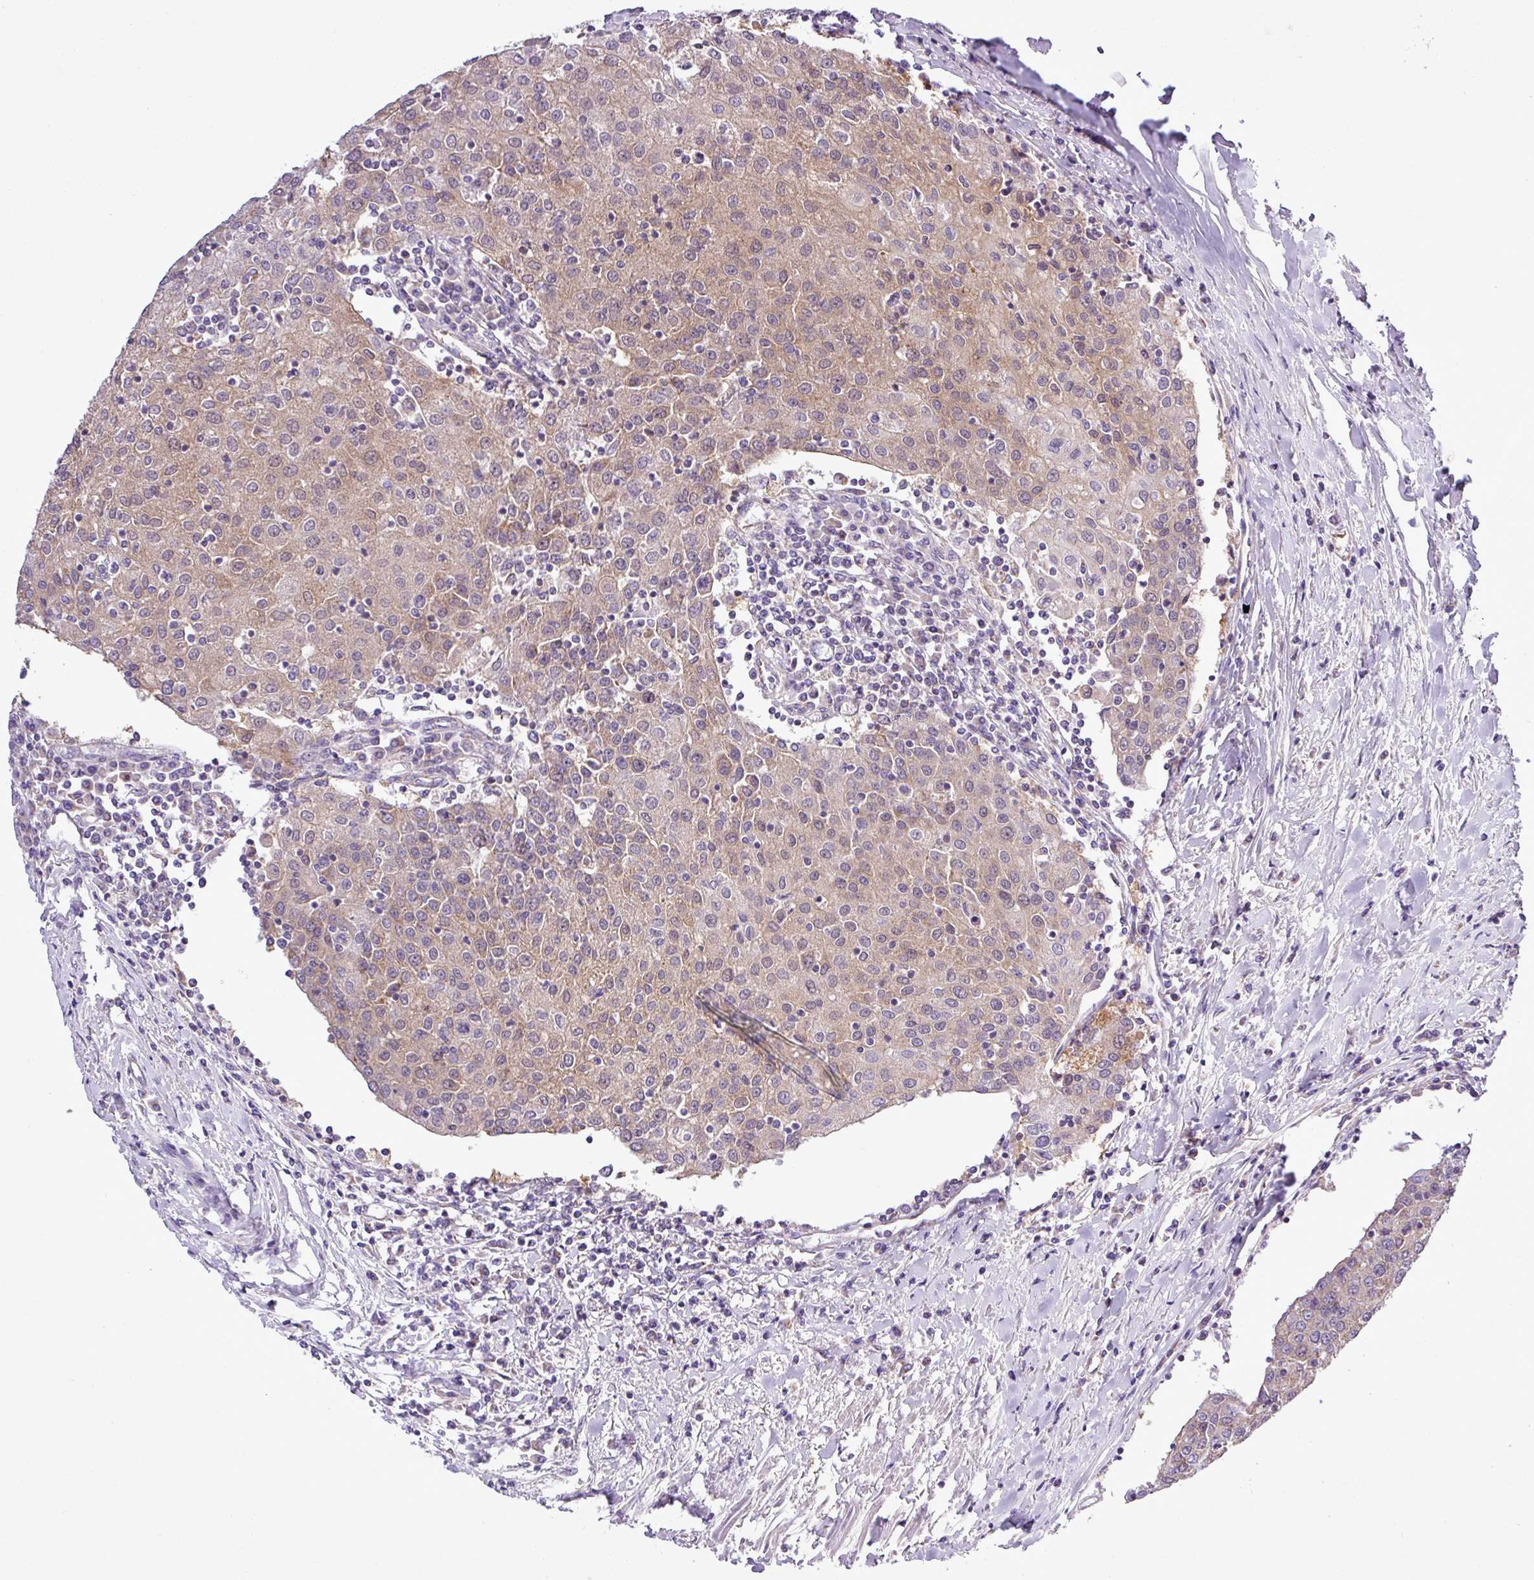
{"staining": {"intensity": "moderate", "quantity": "25%-75%", "location": "cytoplasmic/membranous"}, "tissue": "urothelial cancer", "cell_type": "Tumor cells", "image_type": "cancer", "snomed": [{"axis": "morphology", "description": "Urothelial carcinoma, High grade"}, {"axis": "topography", "description": "Urinary bladder"}], "caption": "Moderate cytoplasmic/membranous positivity for a protein is seen in approximately 25%-75% of tumor cells of urothelial carcinoma (high-grade) using IHC.", "gene": "CWH43", "patient": {"sex": "female", "age": 85}}